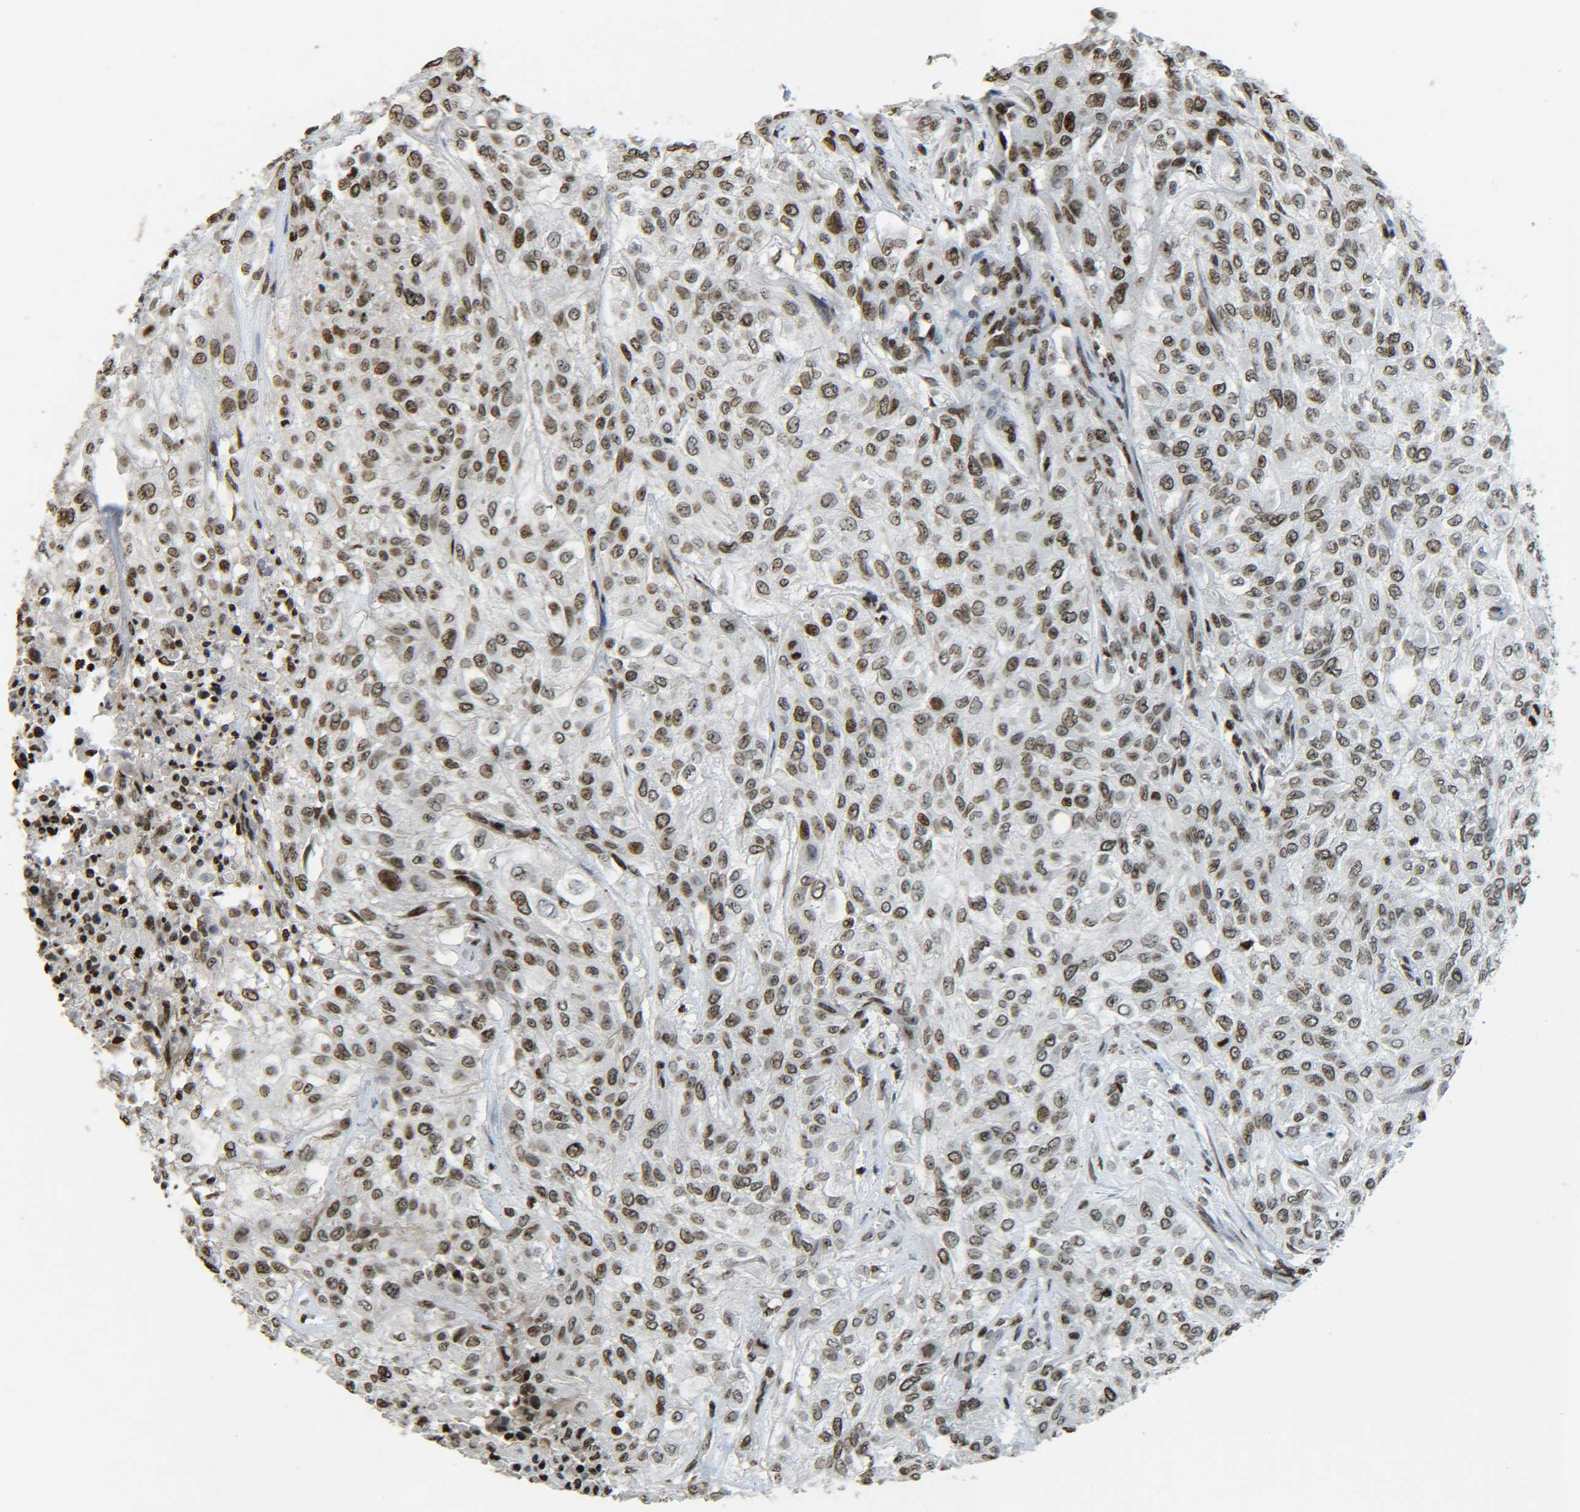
{"staining": {"intensity": "moderate", "quantity": ">75%", "location": "nuclear"}, "tissue": "urothelial cancer", "cell_type": "Tumor cells", "image_type": "cancer", "snomed": [{"axis": "morphology", "description": "Urothelial carcinoma, High grade"}, {"axis": "topography", "description": "Urinary bladder"}], "caption": "Immunohistochemical staining of human high-grade urothelial carcinoma displays medium levels of moderate nuclear expression in approximately >75% of tumor cells.", "gene": "H4C16", "patient": {"sex": "male", "age": 57}}